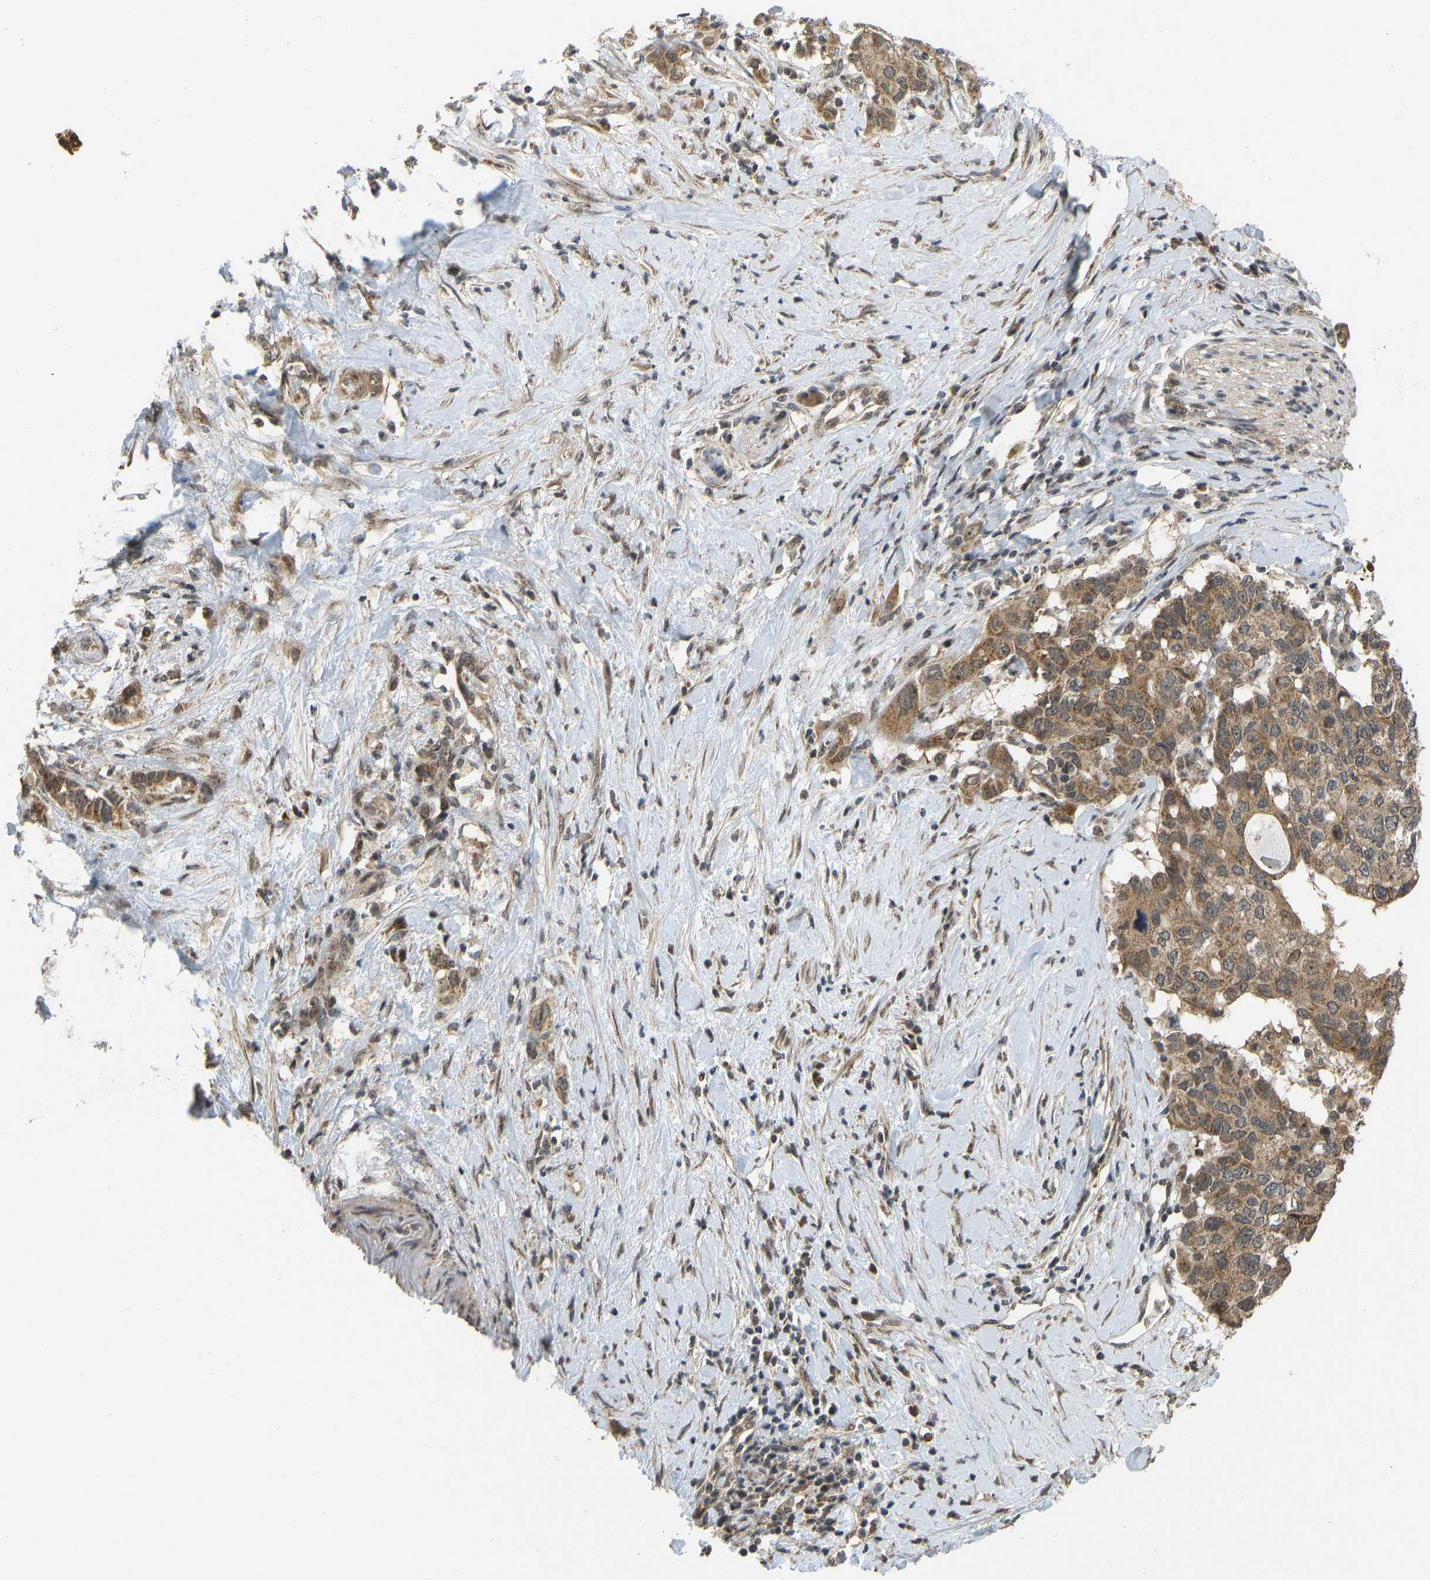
{"staining": {"intensity": "moderate", "quantity": ">75%", "location": "cytoplasmic/membranous"}, "tissue": "pancreatic cancer", "cell_type": "Tumor cells", "image_type": "cancer", "snomed": [{"axis": "morphology", "description": "Adenocarcinoma, NOS"}, {"axis": "topography", "description": "Pancreas"}], "caption": "The immunohistochemical stain labels moderate cytoplasmic/membranous positivity in tumor cells of pancreatic cancer tissue.", "gene": "ACADS", "patient": {"sex": "female", "age": 56}}